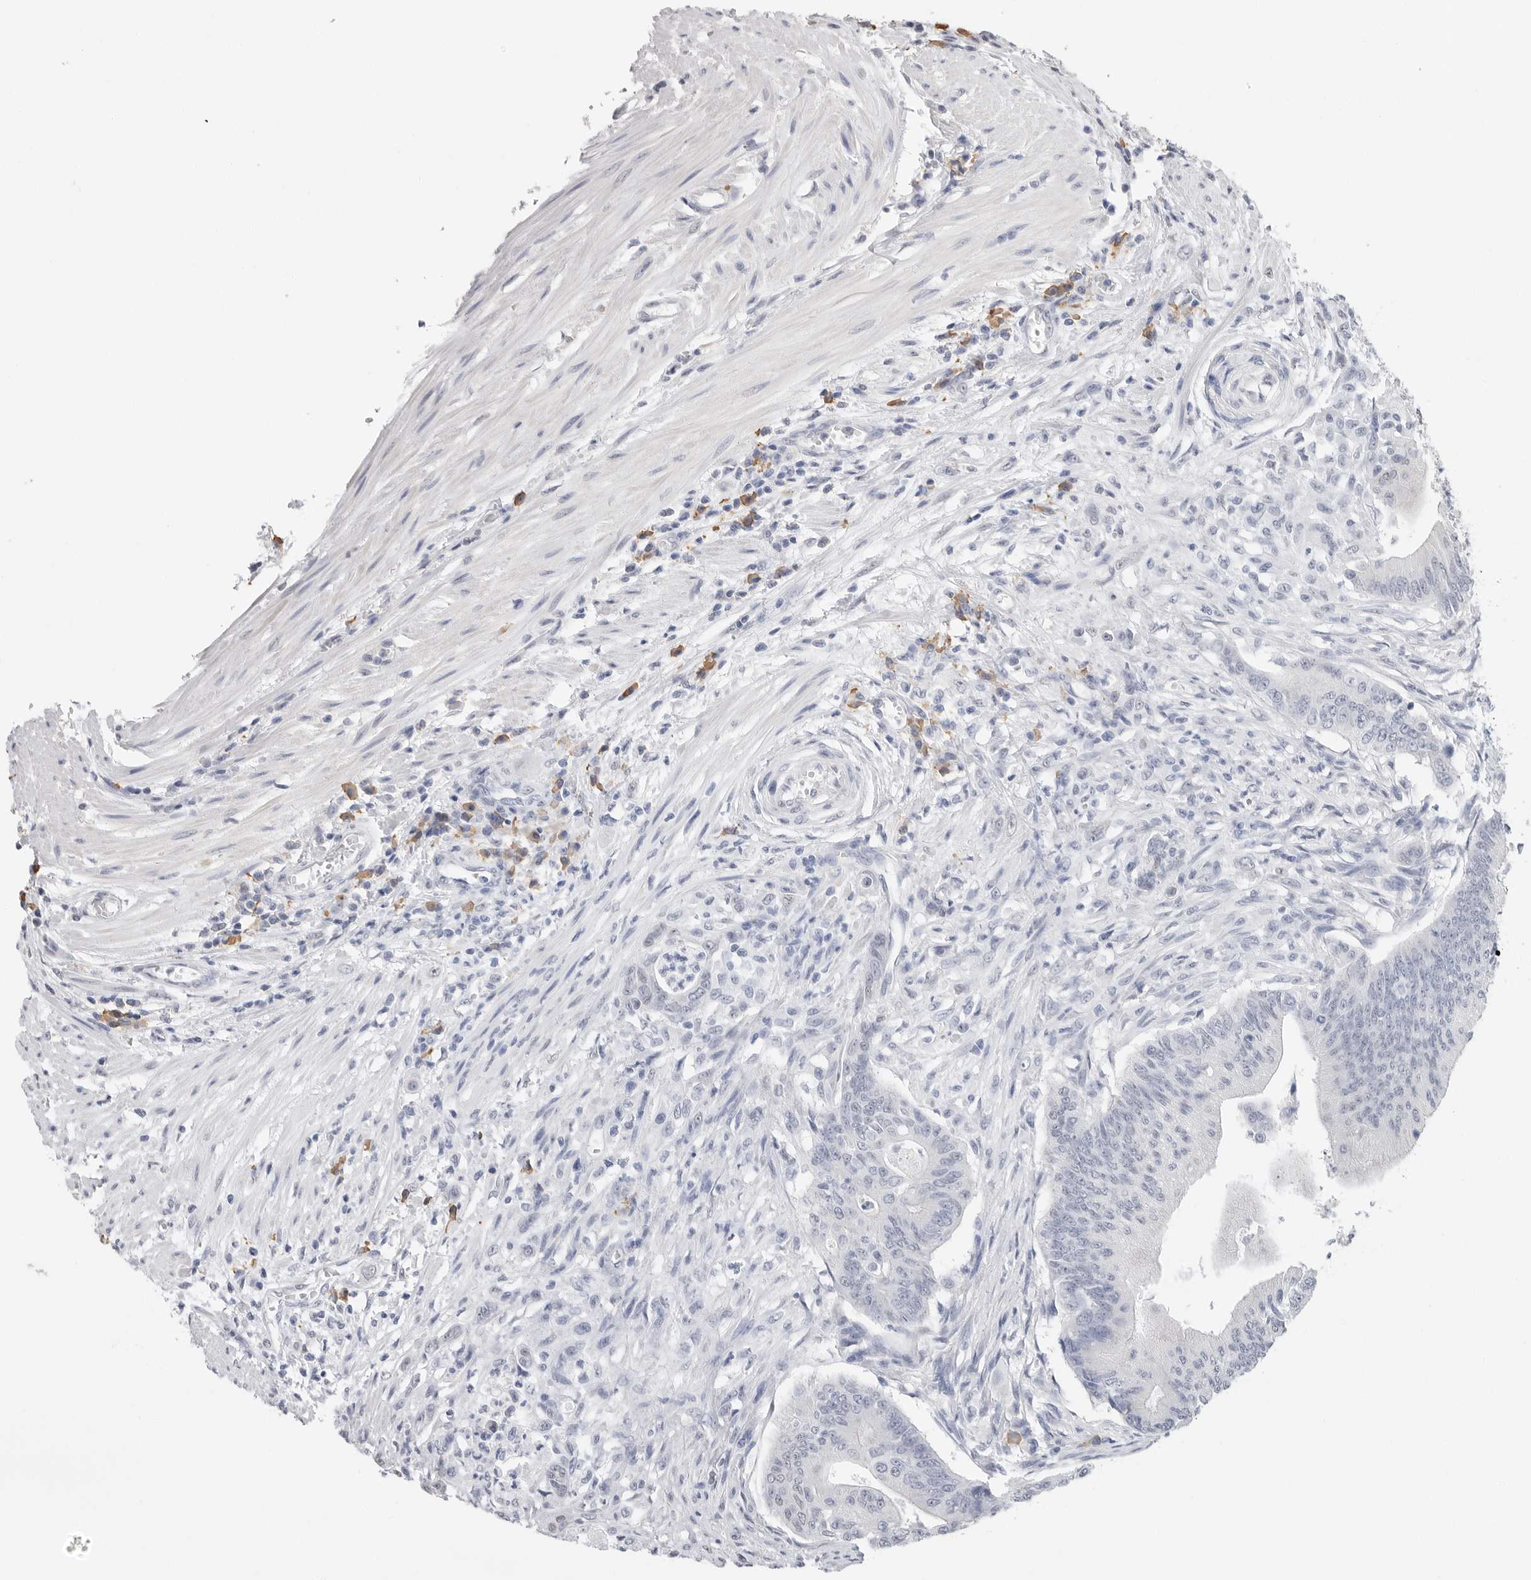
{"staining": {"intensity": "negative", "quantity": "none", "location": "none"}, "tissue": "colorectal cancer", "cell_type": "Tumor cells", "image_type": "cancer", "snomed": [{"axis": "morphology", "description": "Adenoma, NOS"}, {"axis": "morphology", "description": "Adenocarcinoma, NOS"}, {"axis": "topography", "description": "Colon"}], "caption": "Immunohistochemistry photomicrograph of neoplastic tissue: colorectal cancer stained with DAB (3,3'-diaminobenzidine) exhibits no significant protein positivity in tumor cells.", "gene": "ARHGEF10", "patient": {"sex": "male", "age": 79}}